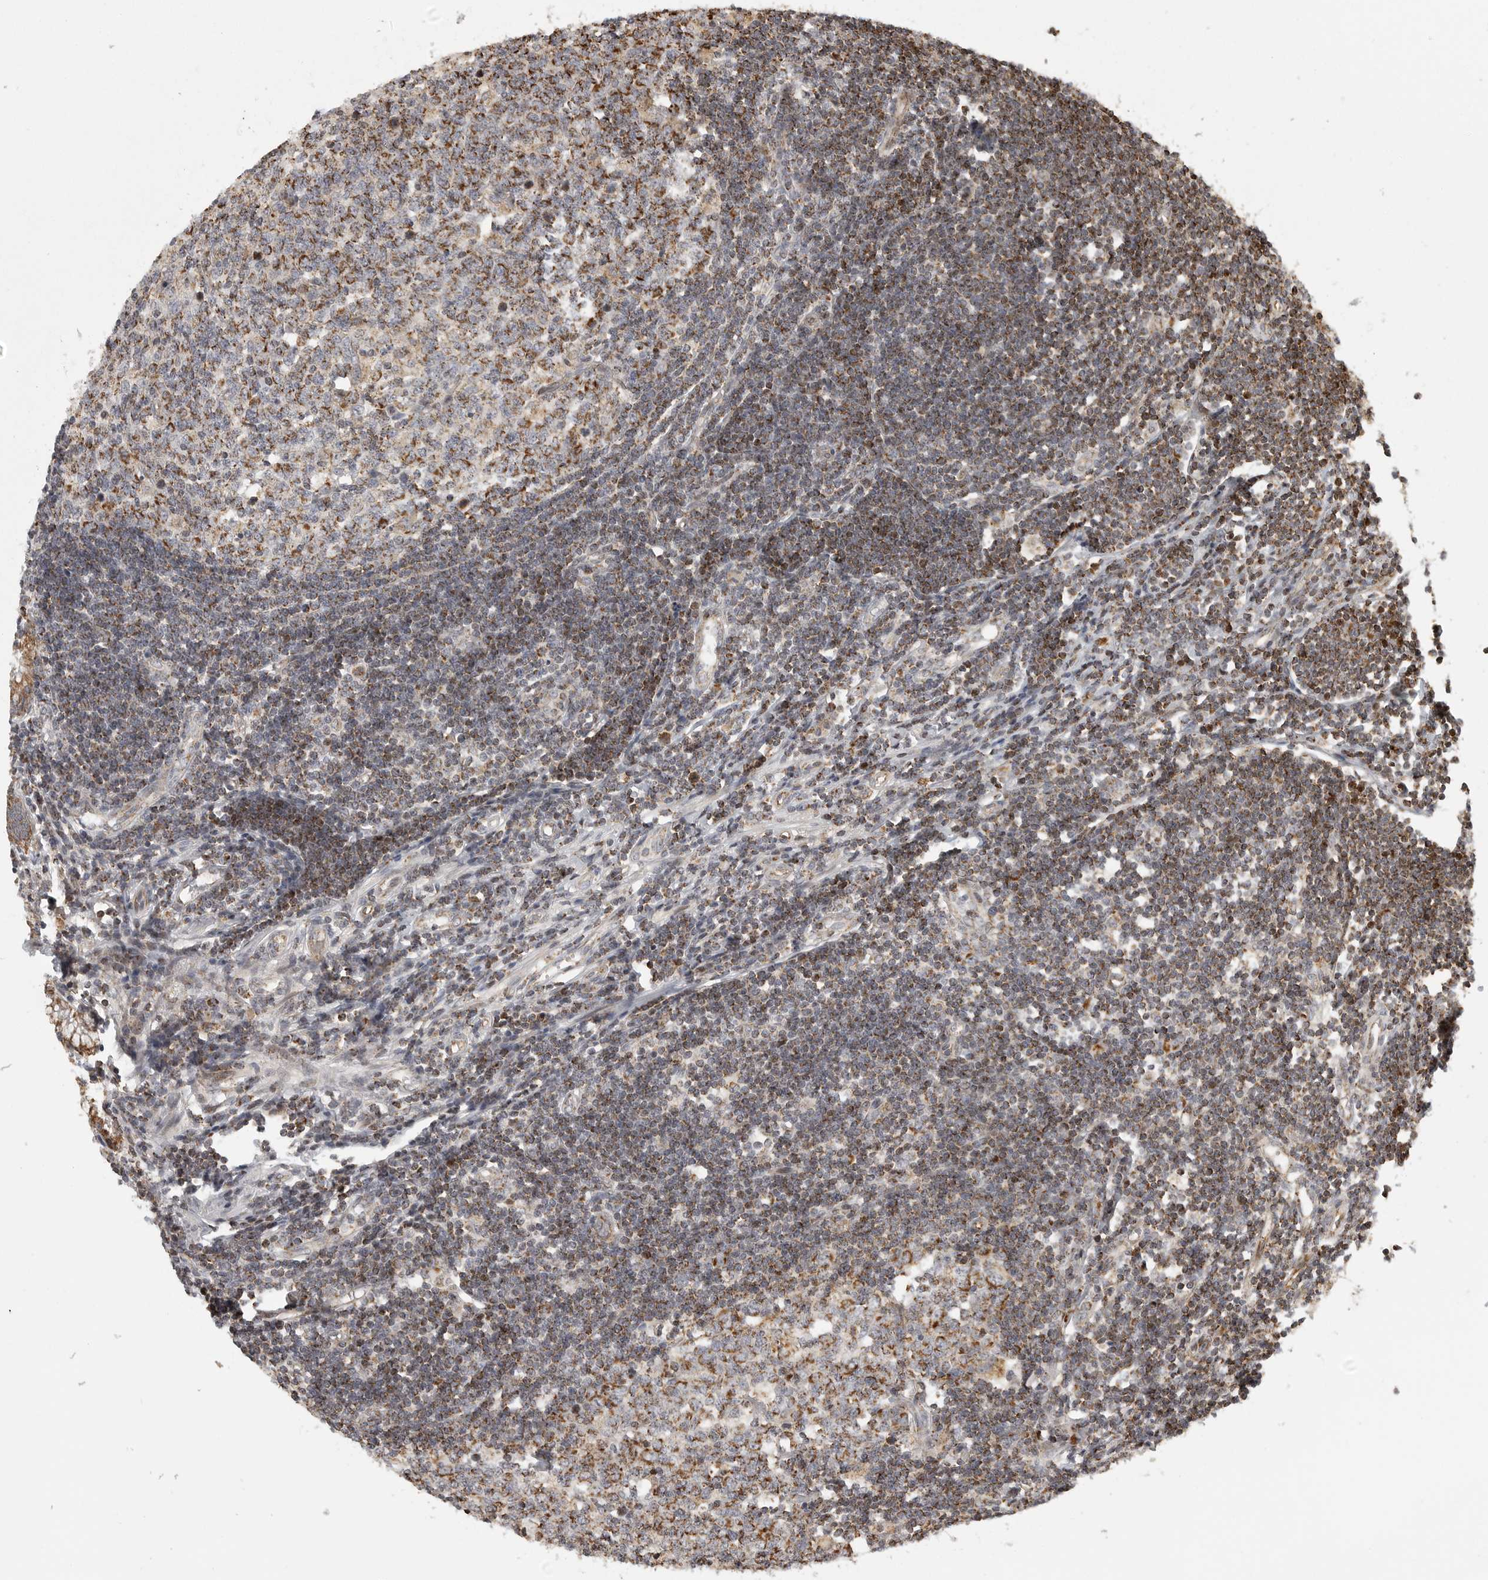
{"staining": {"intensity": "strong", "quantity": ">75%", "location": "cytoplasmic/membranous"}, "tissue": "appendix", "cell_type": "Glandular cells", "image_type": "normal", "snomed": [{"axis": "morphology", "description": "Normal tissue, NOS"}, {"axis": "topography", "description": "Appendix"}], "caption": "Normal appendix displays strong cytoplasmic/membranous staining in approximately >75% of glandular cells, visualized by immunohistochemistry. The staining is performed using DAB (3,3'-diaminobenzidine) brown chromogen to label protein expression. The nuclei are counter-stained blue using hematoxylin.", "gene": "NARS2", "patient": {"sex": "female", "age": 54}}